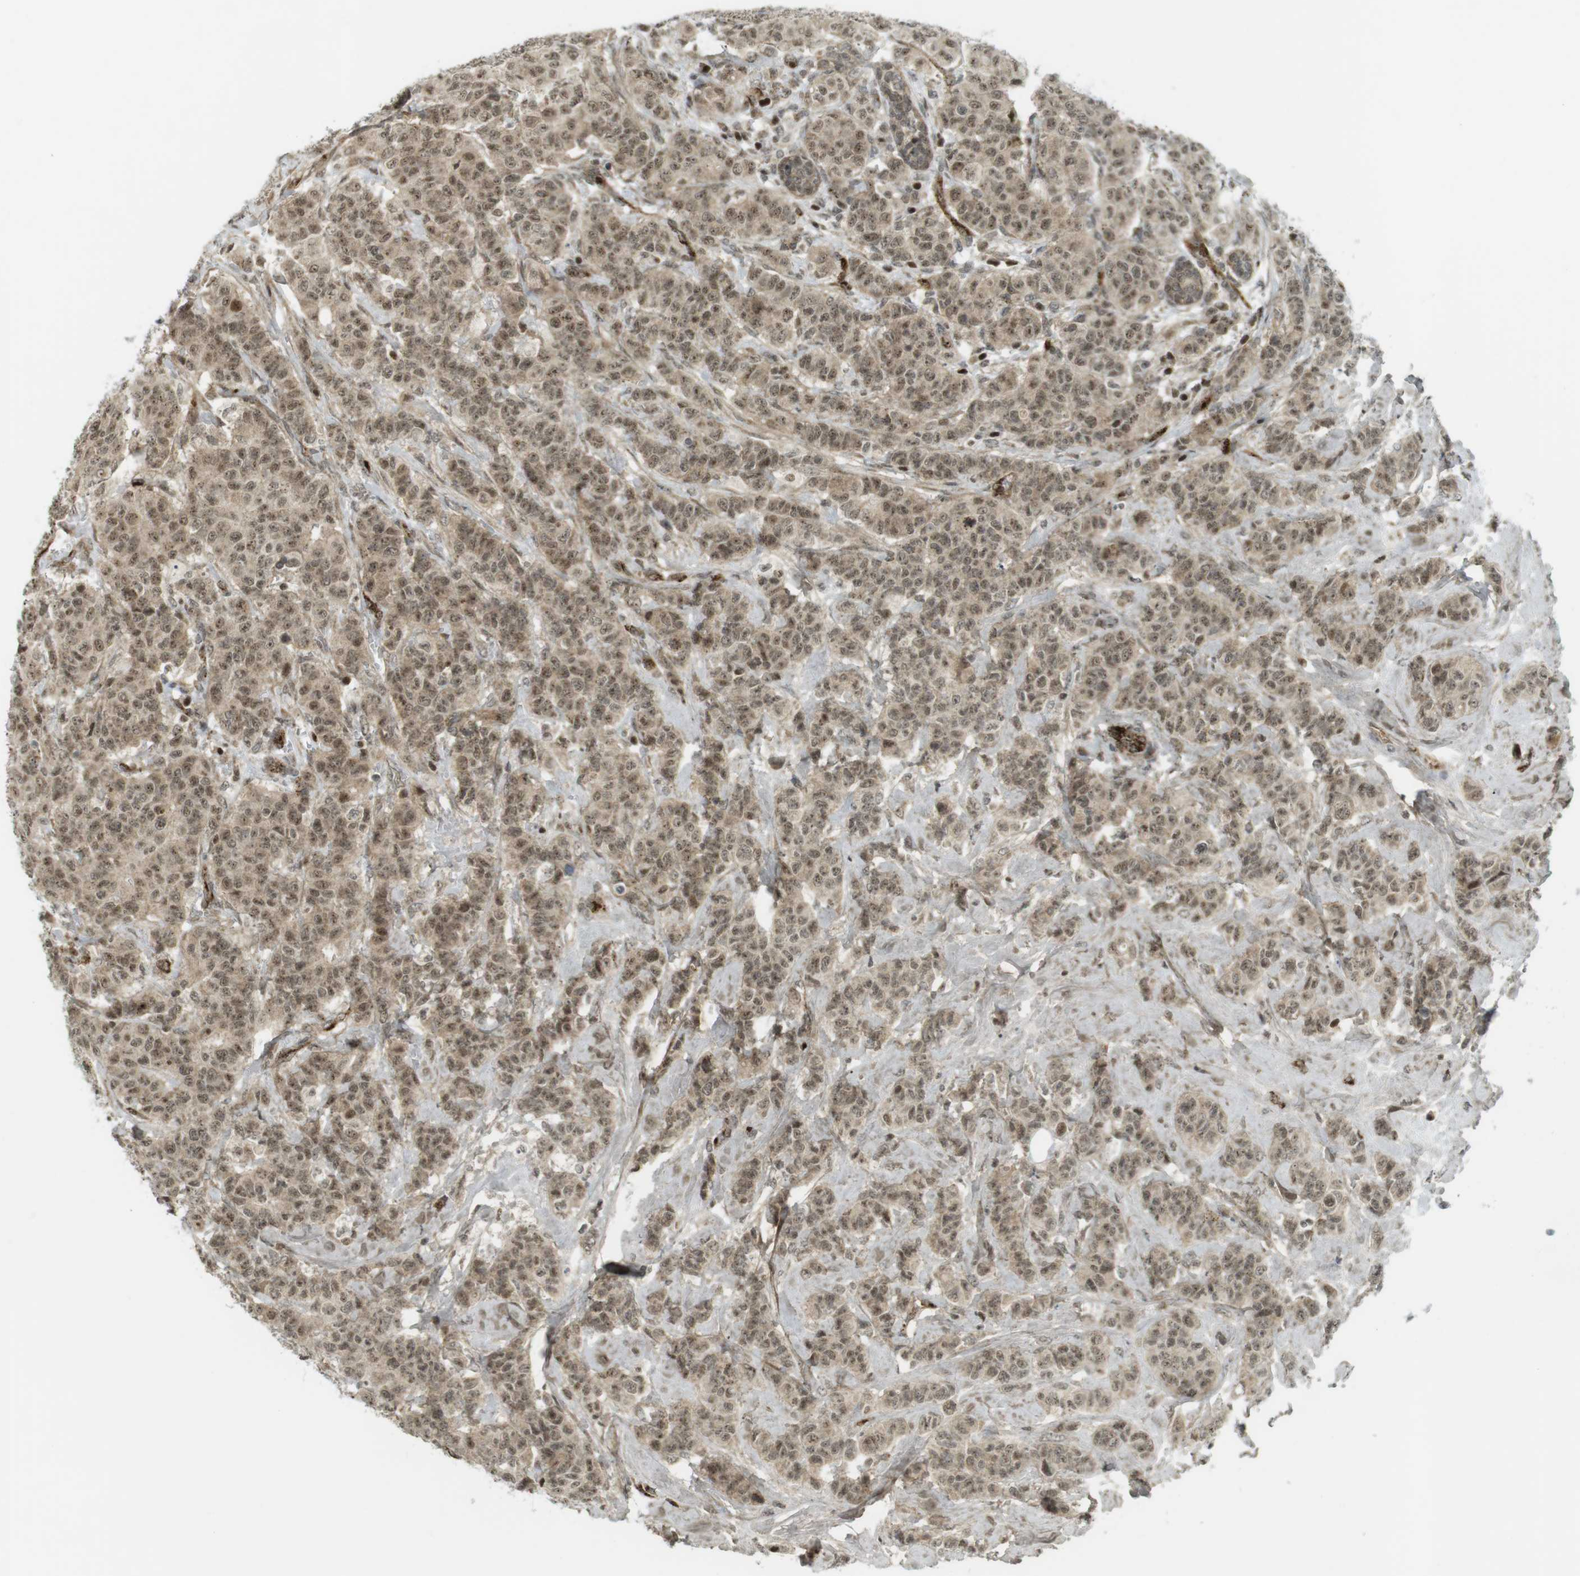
{"staining": {"intensity": "moderate", "quantity": ">75%", "location": "cytoplasmic/membranous,nuclear"}, "tissue": "breast cancer", "cell_type": "Tumor cells", "image_type": "cancer", "snomed": [{"axis": "morphology", "description": "Normal tissue, NOS"}, {"axis": "morphology", "description": "Duct carcinoma"}, {"axis": "topography", "description": "Breast"}], "caption": "Immunohistochemistry histopathology image of human breast infiltrating ductal carcinoma stained for a protein (brown), which reveals medium levels of moderate cytoplasmic/membranous and nuclear staining in approximately >75% of tumor cells.", "gene": "PPP1R13B", "patient": {"sex": "female", "age": 40}}